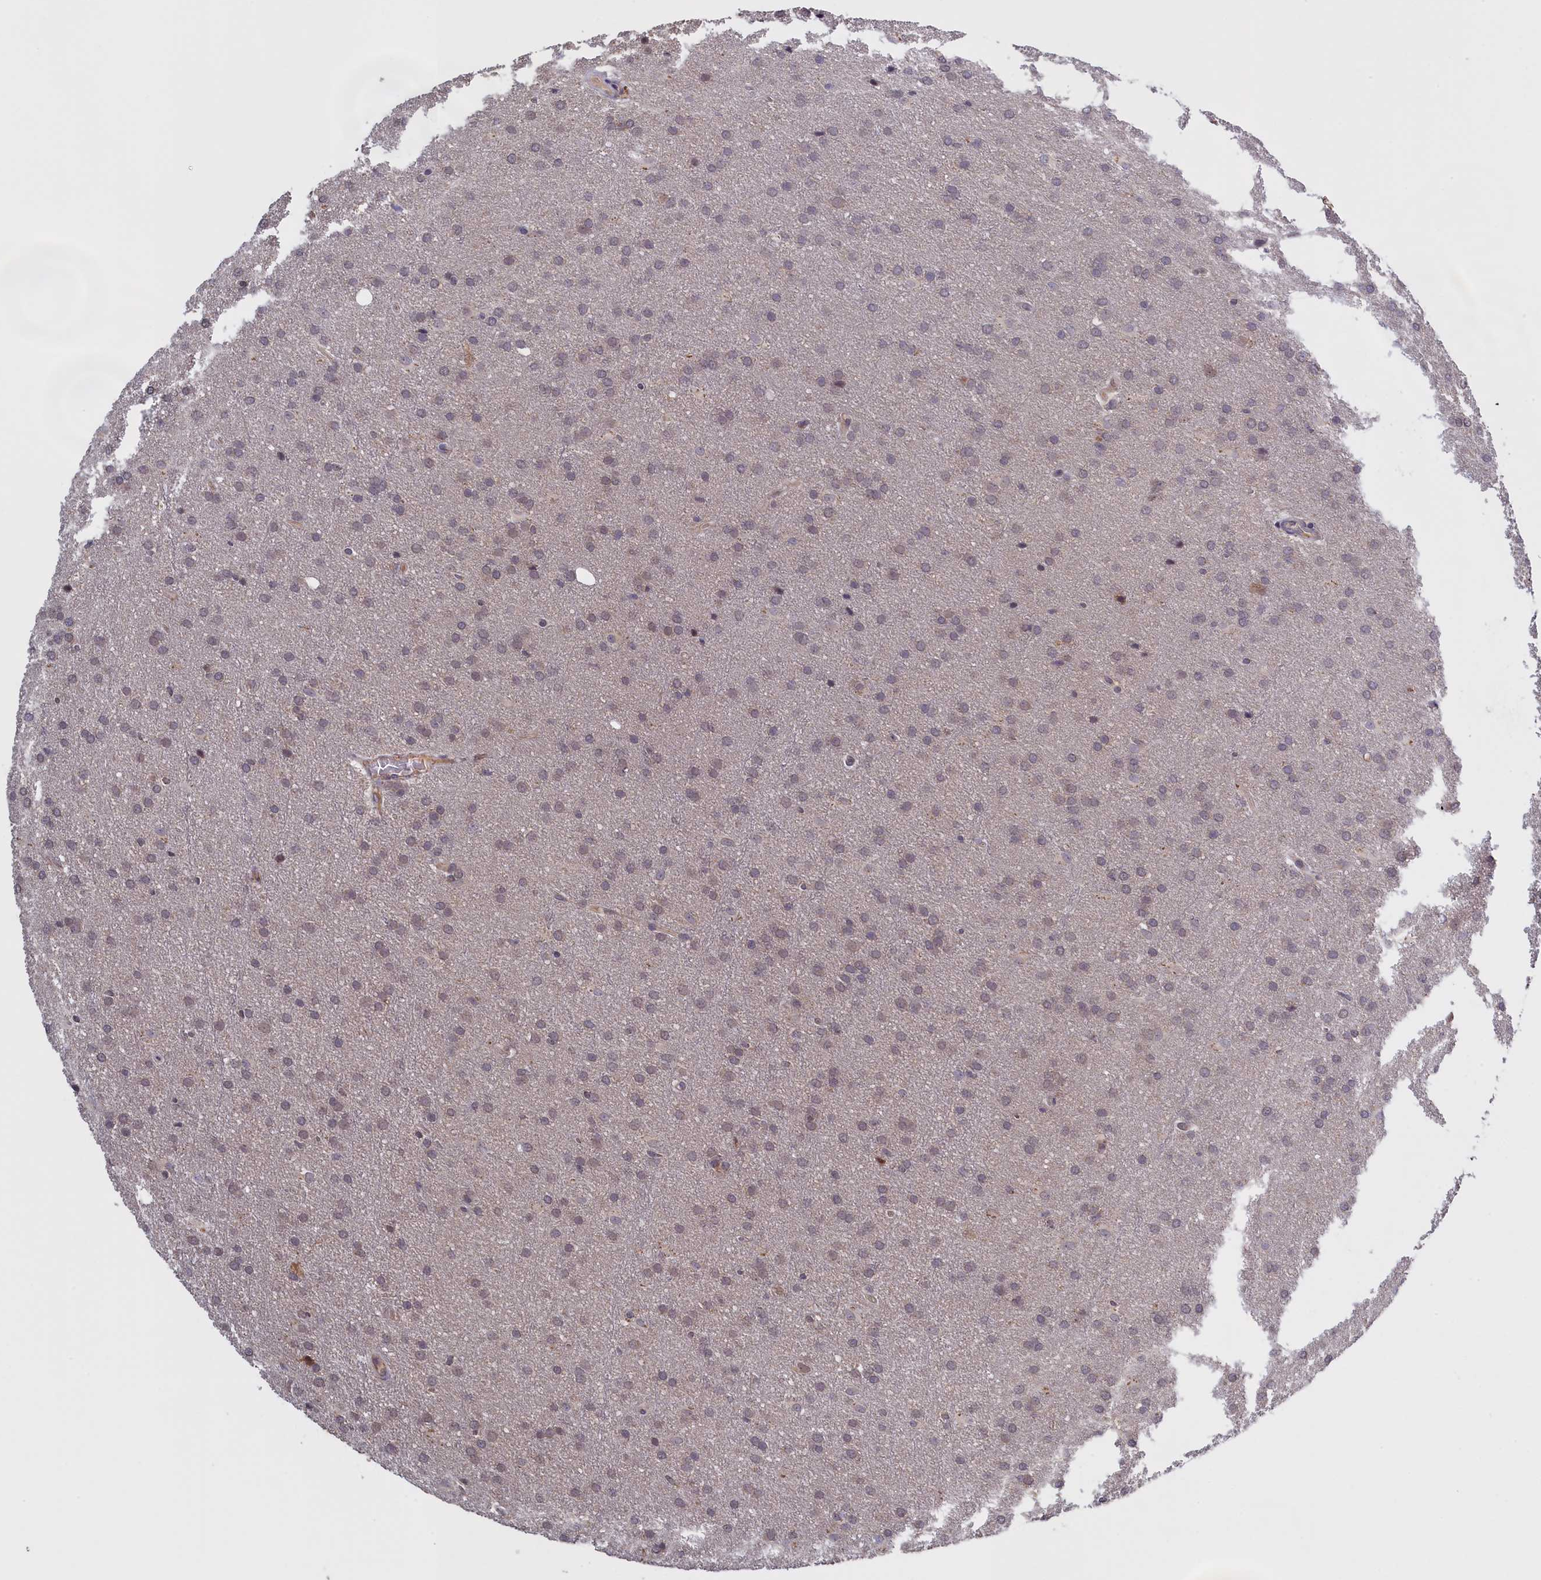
{"staining": {"intensity": "weak", "quantity": "<25%", "location": "cytoplasmic/membranous"}, "tissue": "glioma", "cell_type": "Tumor cells", "image_type": "cancer", "snomed": [{"axis": "morphology", "description": "Glioma, malignant, Low grade"}, {"axis": "topography", "description": "Brain"}], "caption": "Protein analysis of malignant glioma (low-grade) exhibits no significant positivity in tumor cells. Brightfield microscopy of IHC stained with DAB (brown) and hematoxylin (blue), captured at high magnification.", "gene": "COL19A1", "patient": {"sex": "female", "age": 32}}